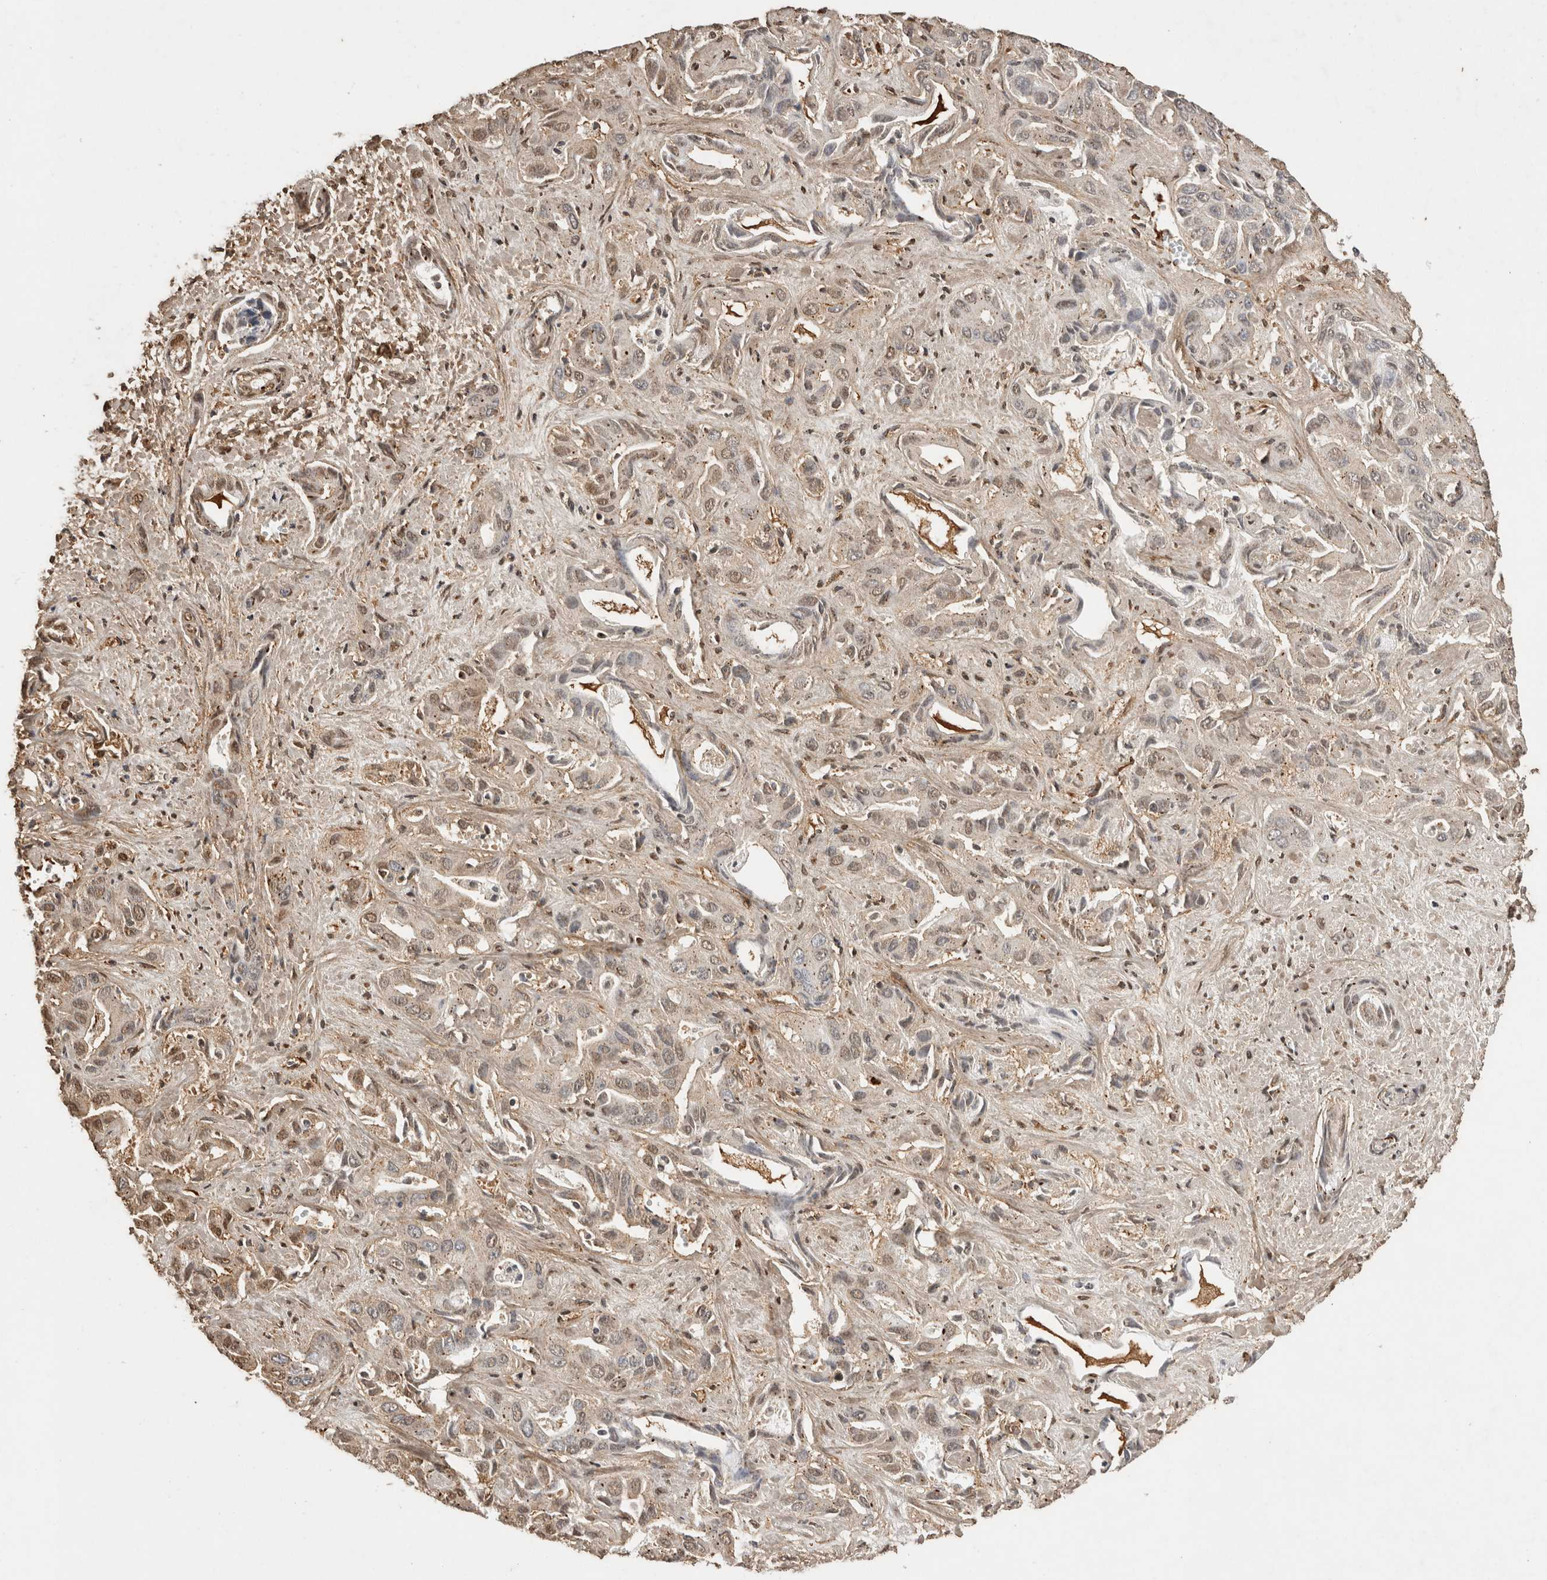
{"staining": {"intensity": "strong", "quantity": "<25%", "location": "cytoplasmic/membranous"}, "tissue": "liver cancer", "cell_type": "Tumor cells", "image_type": "cancer", "snomed": [{"axis": "morphology", "description": "Cholangiocarcinoma"}, {"axis": "topography", "description": "Liver"}], "caption": "Immunohistochemical staining of human liver cholangiocarcinoma displays medium levels of strong cytoplasmic/membranous protein positivity in approximately <25% of tumor cells.", "gene": "C1QTNF5", "patient": {"sex": "female", "age": 52}}